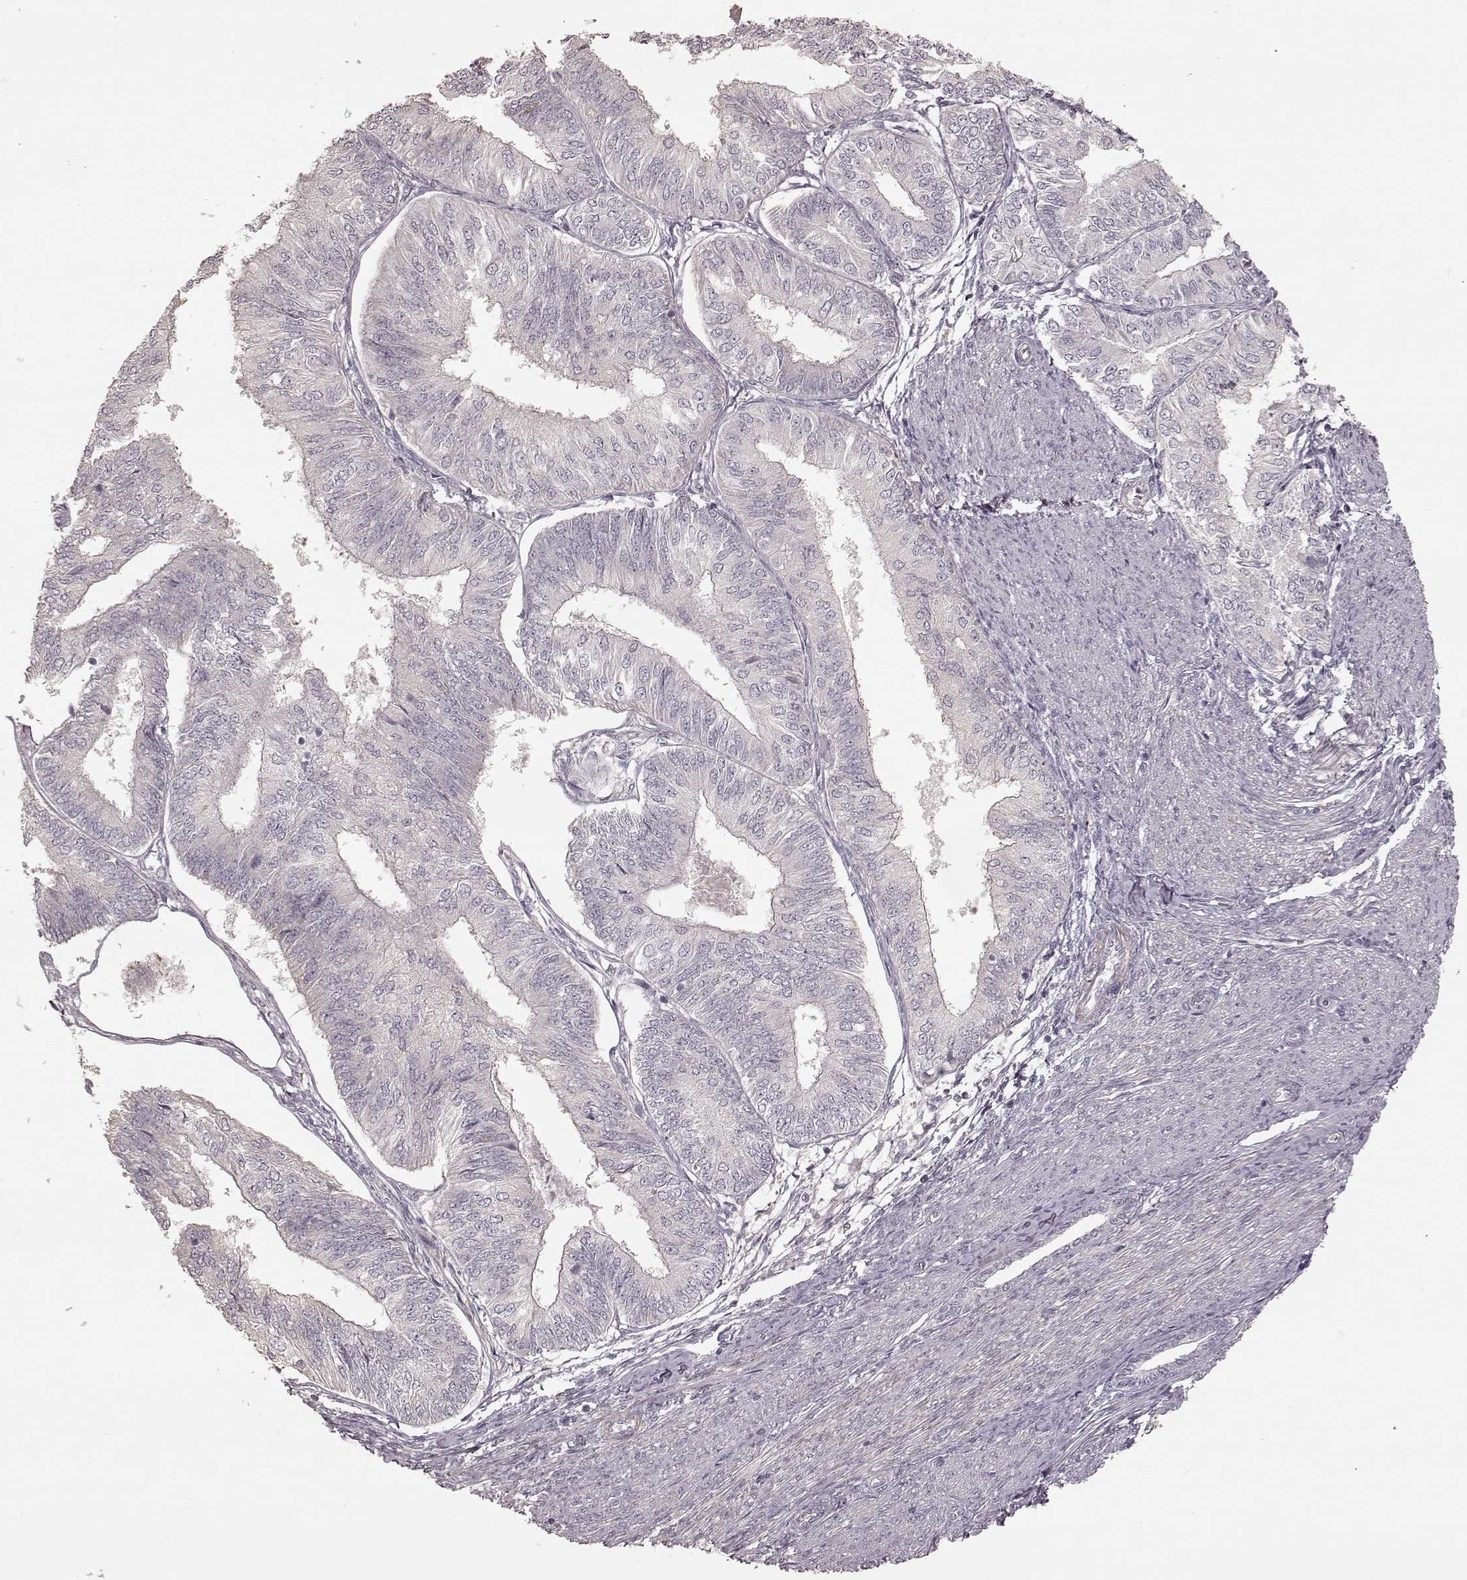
{"staining": {"intensity": "negative", "quantity": "none", "location": "none"}, "tissue": "endometrial cancer", "cell_type": "Tumor cells", "image_type": "cancer", "snomed": [{"axis": "morphology", "description": "Adenocarcinoma, NOS"}, {"axis": "topography", "description": "Endometrium"}], "caption": "Immunohistochemical staining of human endometrial cancer (adenocarcinoma) displays no significant expression in tumor cells.", "gene": "KCNJ9", "patient": {"sex": "female", "age": 58}}